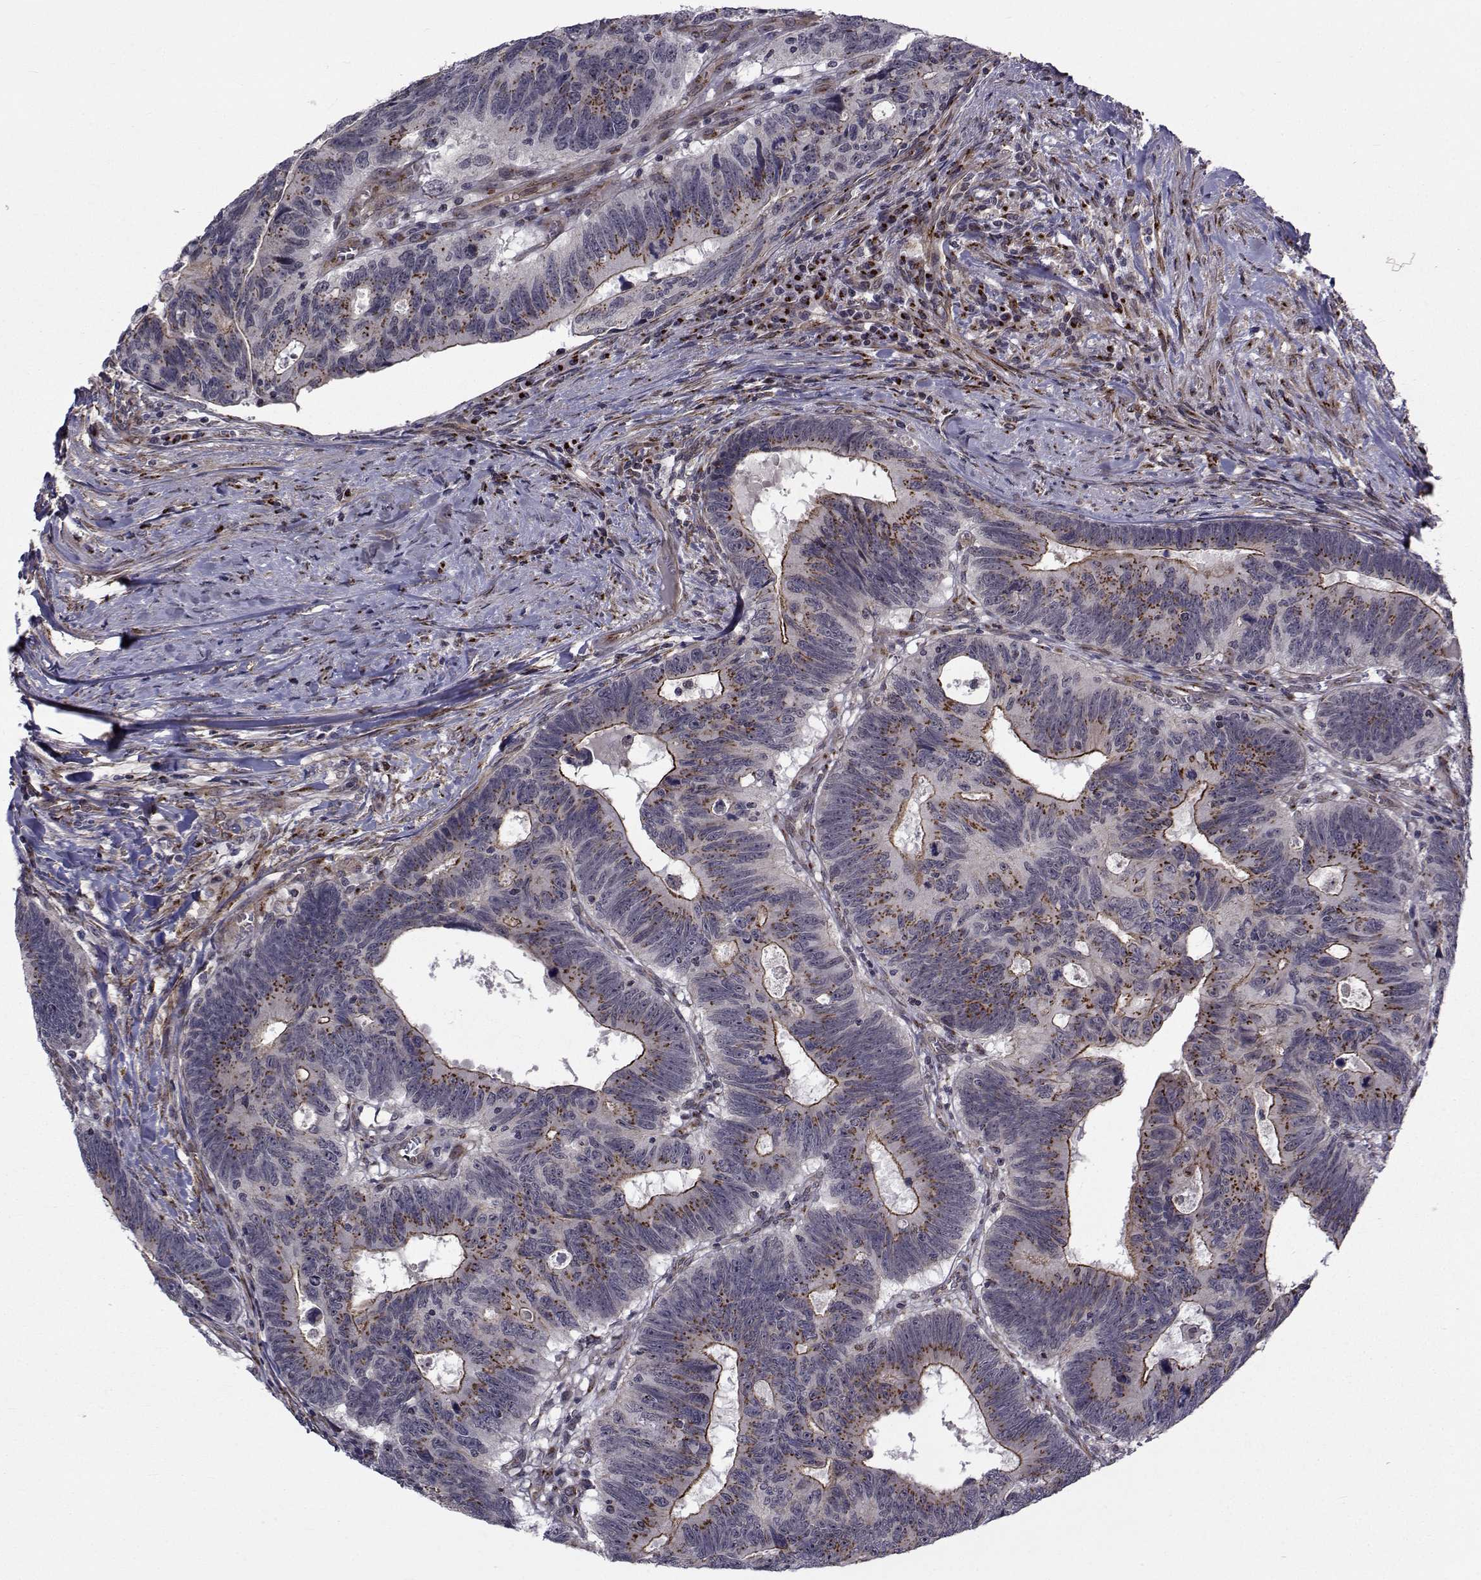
{"staining": {"intensity": "moderate", "quantity": "25%-75%", "location": "cytoplasmic/membranous"}, "tissue": "colorectal cancer", "cell_type": "Tumor cells", "image_type": "cancer", "snomed": [{"axis": "morphology", "description": "Adenocarcinoma, NOS"}, {"axis": "topography", "description": "Colon"}], "caption": "An IHC histopathology image of neoplastic tissue is shown. Protein staining in brown labels moderate cytoplasmic/membranous positivity in adenocarcinoma (colorectal) within tumor cells.", "gene": "ATP6V1C2", "patient": {"sex": "female", "age": 77}}